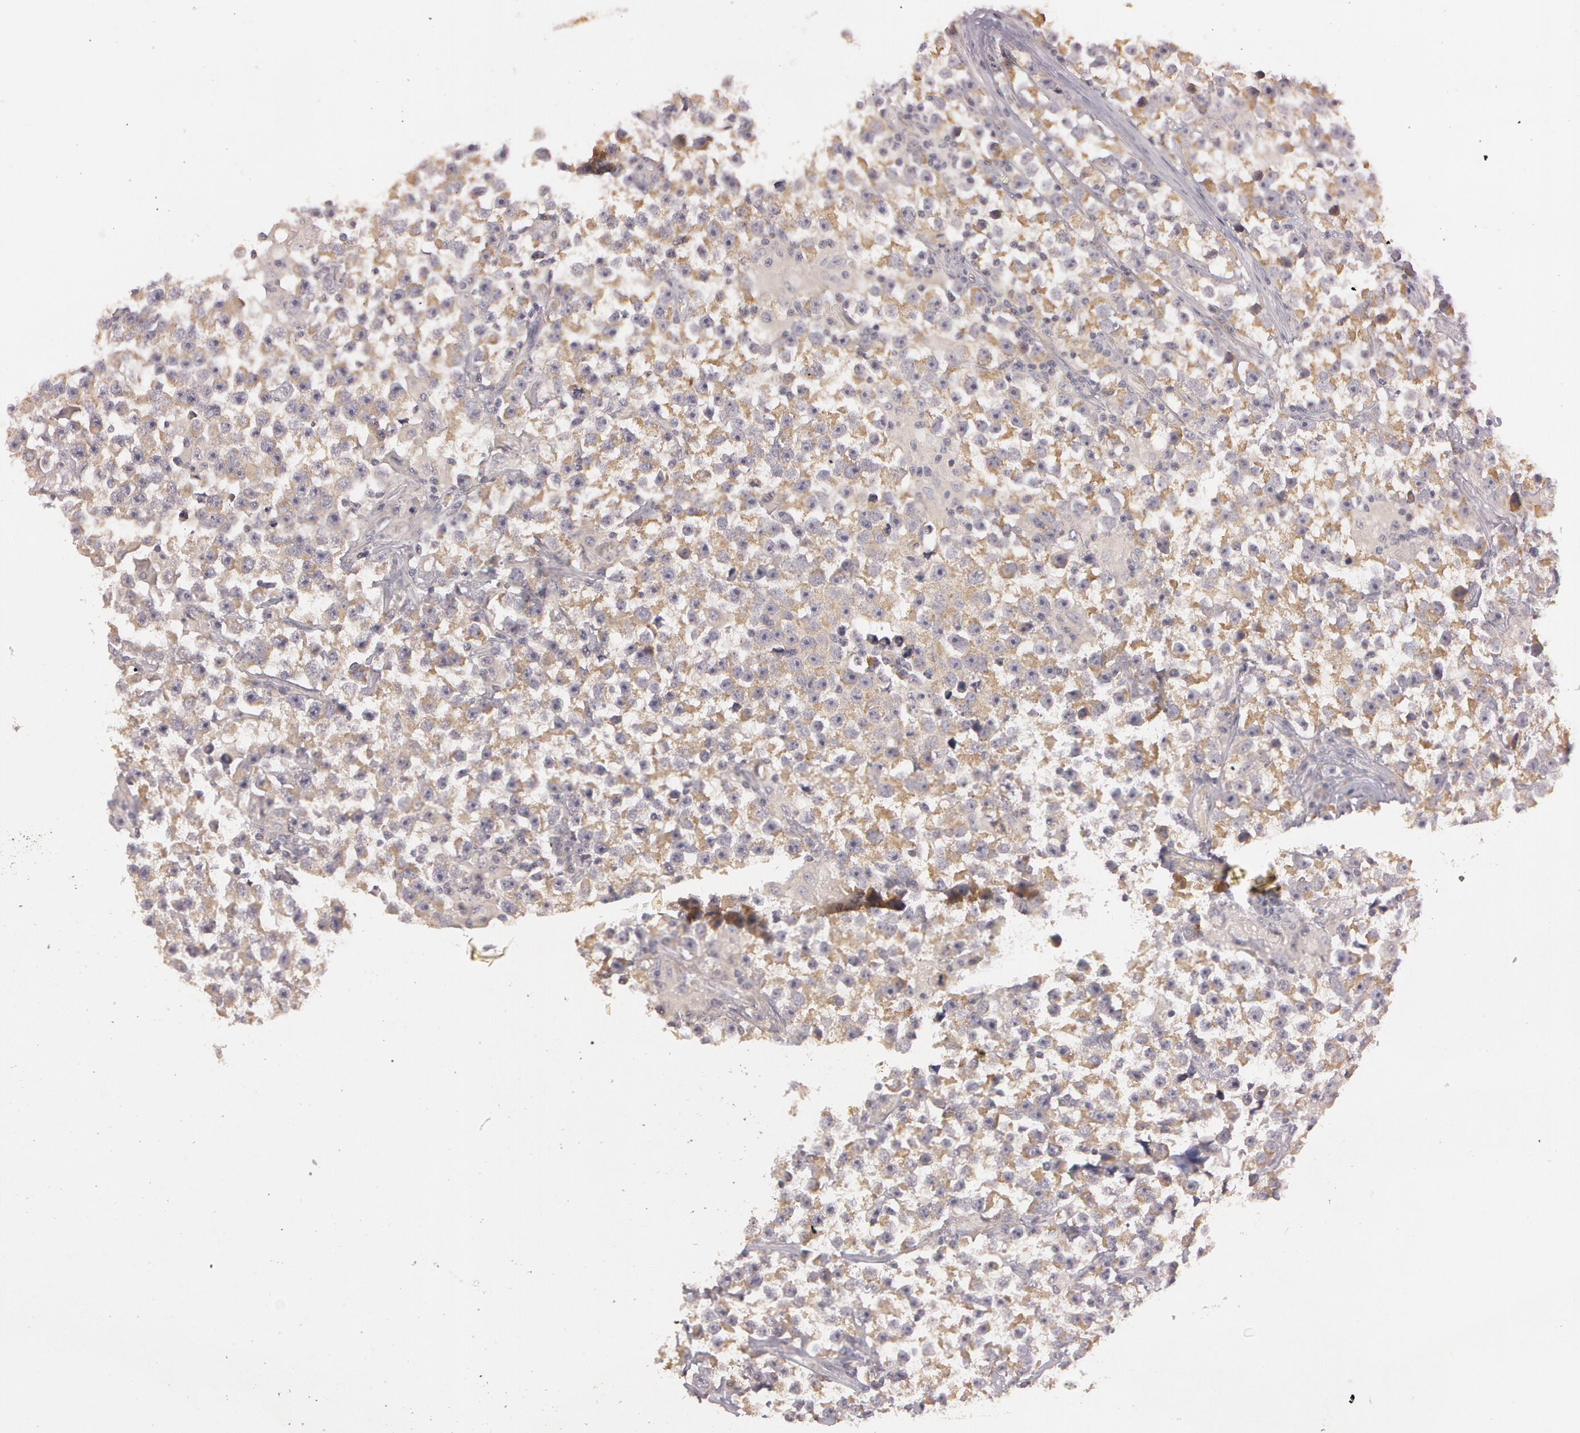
{"staining": {"intensity": "weak", "quantity": ">75%", "location": "cytoplasmic/membranous"}, "tissue": "testis cancer", "cell_type": "Tumor cells", "image_type": "cancer", "snomed": [{"axis": "morphology", "description": "Seminoma, NOS"}, {"axis": "topography", "description": "Testis"}], "caption": "There is low levels of weak cytoplasmic/membranous staining in tumor cells of testis cancer (seminoma), as demonstrated by immunohistochemical staining (brown color).", "gene": "MXRA5", "patient": {"sex": "male", "age": 33}}